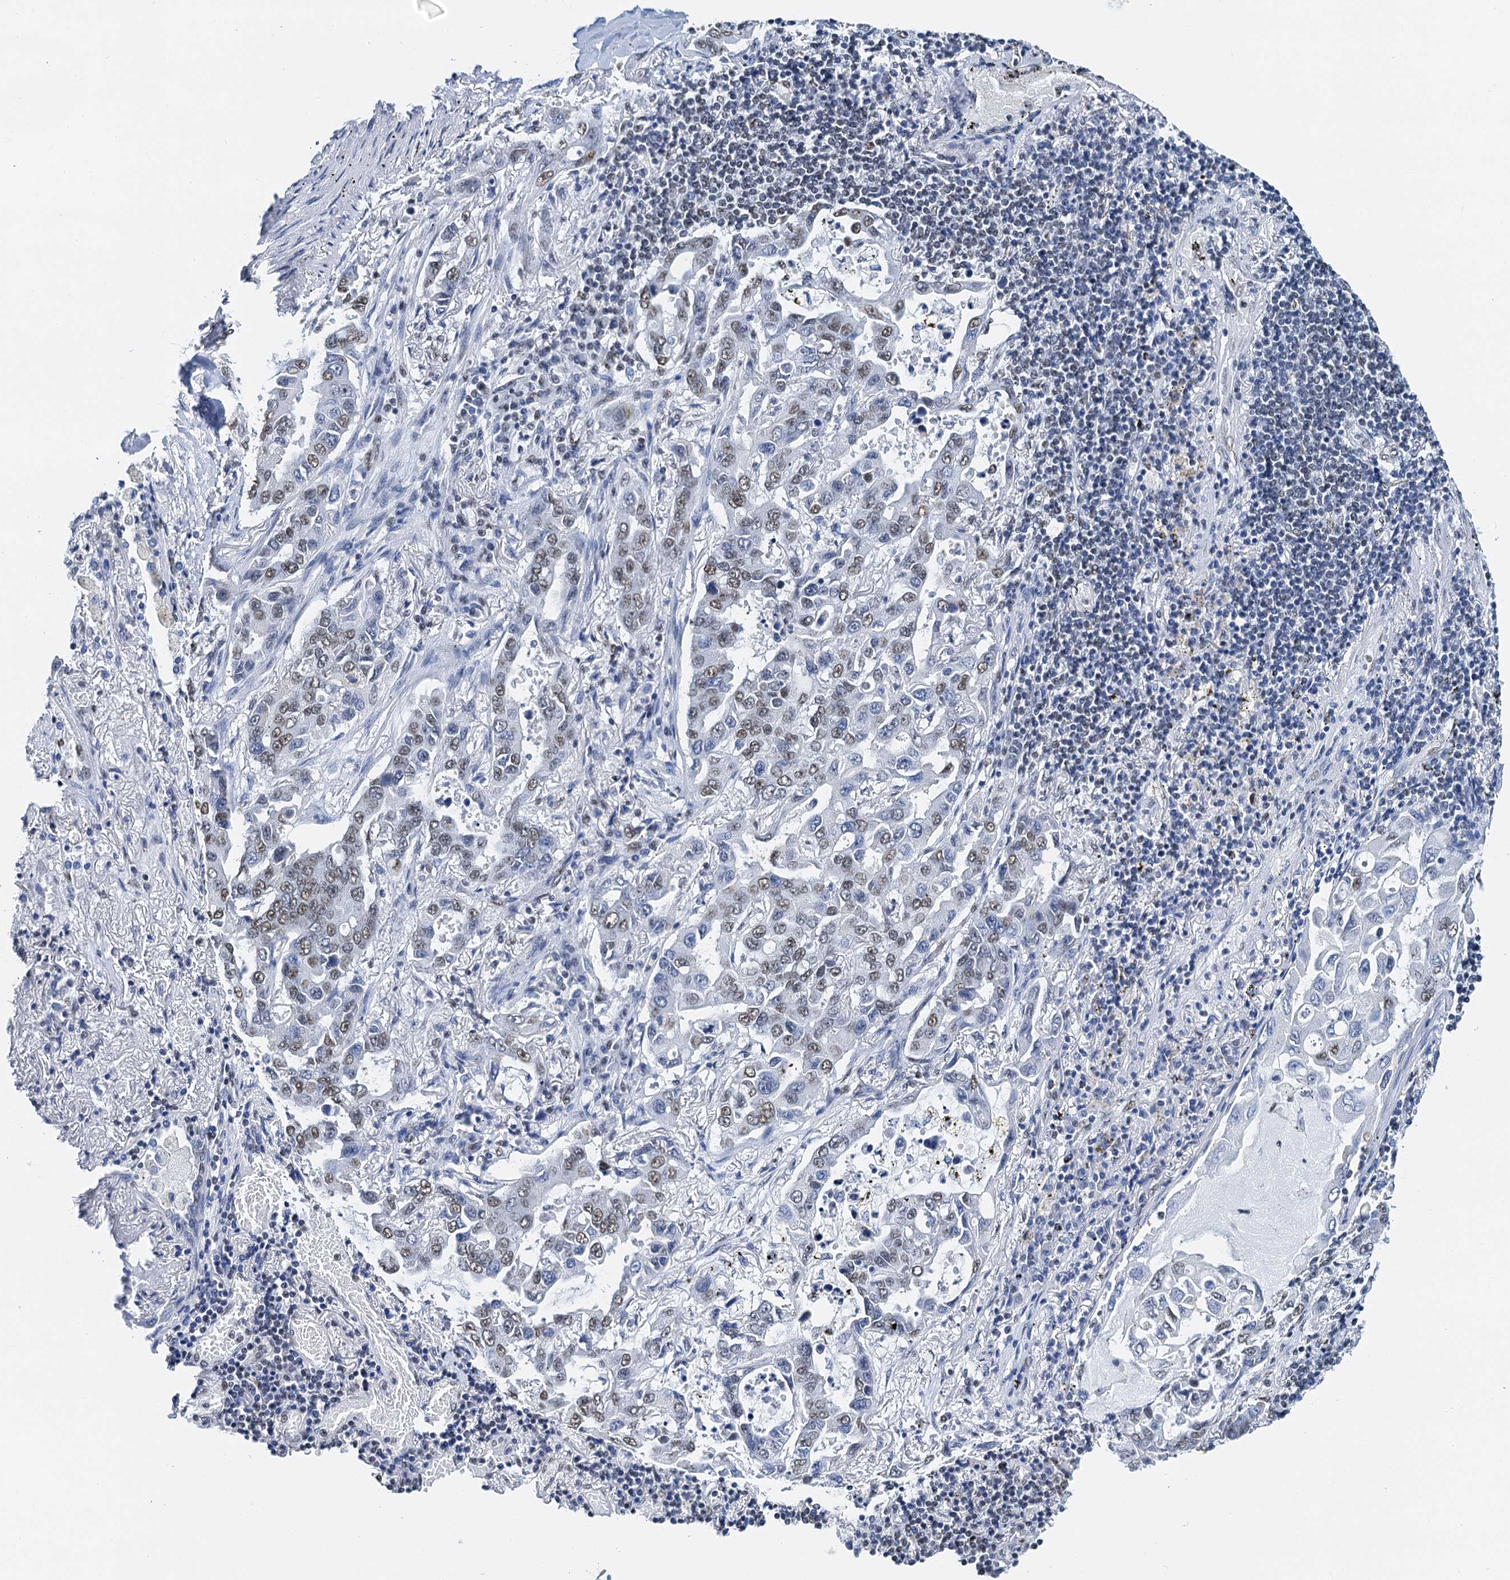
{"staining": {"intensity": "moderate", "quantity": "25%-75%", "location": "nuclear"}, "tissue": "lung cancer", "cell_type": "Tumor cells", "image_type": "cancer", "snomed": [{"axis": "morphology", "description": "Adenocarcinoma, NOS"}, {"axis": "topography", "description": "Lung"}], "caption": "Lung cancer (adenocarcinoma) was stained to show a protein in brown. There is medium levels of moderate nuclear expression in about 25%-75% of tumor cells. The staining was performed using DAB (3,3'-diaminobenzidine), with brown indicating positive protein expression. Nuclei are stained blue with hematoxylin.", "gene": "SLTM", "patient": {"sex": "male", "age": 64}}